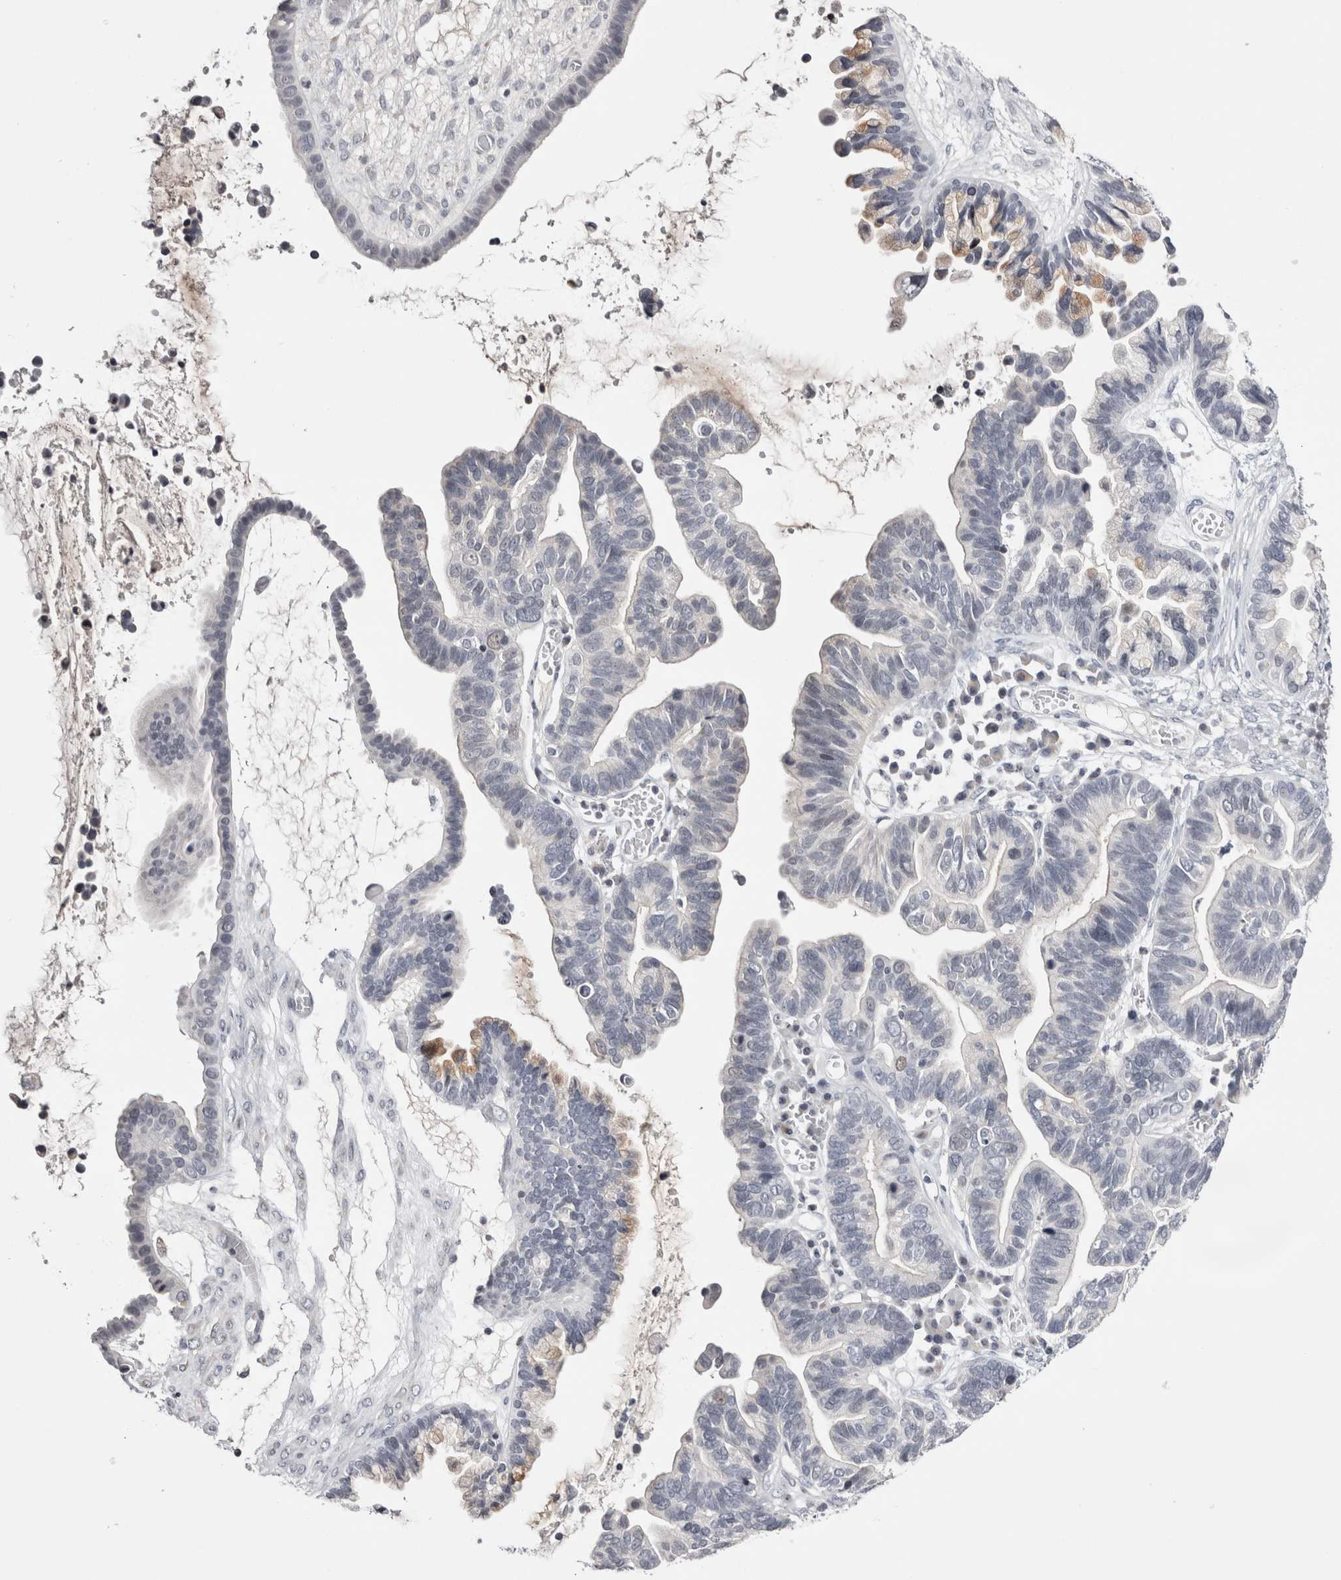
{"staining": {"intensity": "negative", "quantity": "none", "location": "none"}, "tissue": "ovarian cancer", "cell_type": "Tumor cells", "image_type": "cancer", "snomed": [{"axis": "morphology", "description": "Cystadenocarcinoma, serous, NOS"}, {"axis": "topography", "description": "Ovary"}], "caption": "Immunohistochemical staining of human serous cystadenocarcinoma (ovarian) demonstrates no significant expression in tumor cells.", "gene": "FNDC8", "patient": {"sex": "female", "age": 56}}